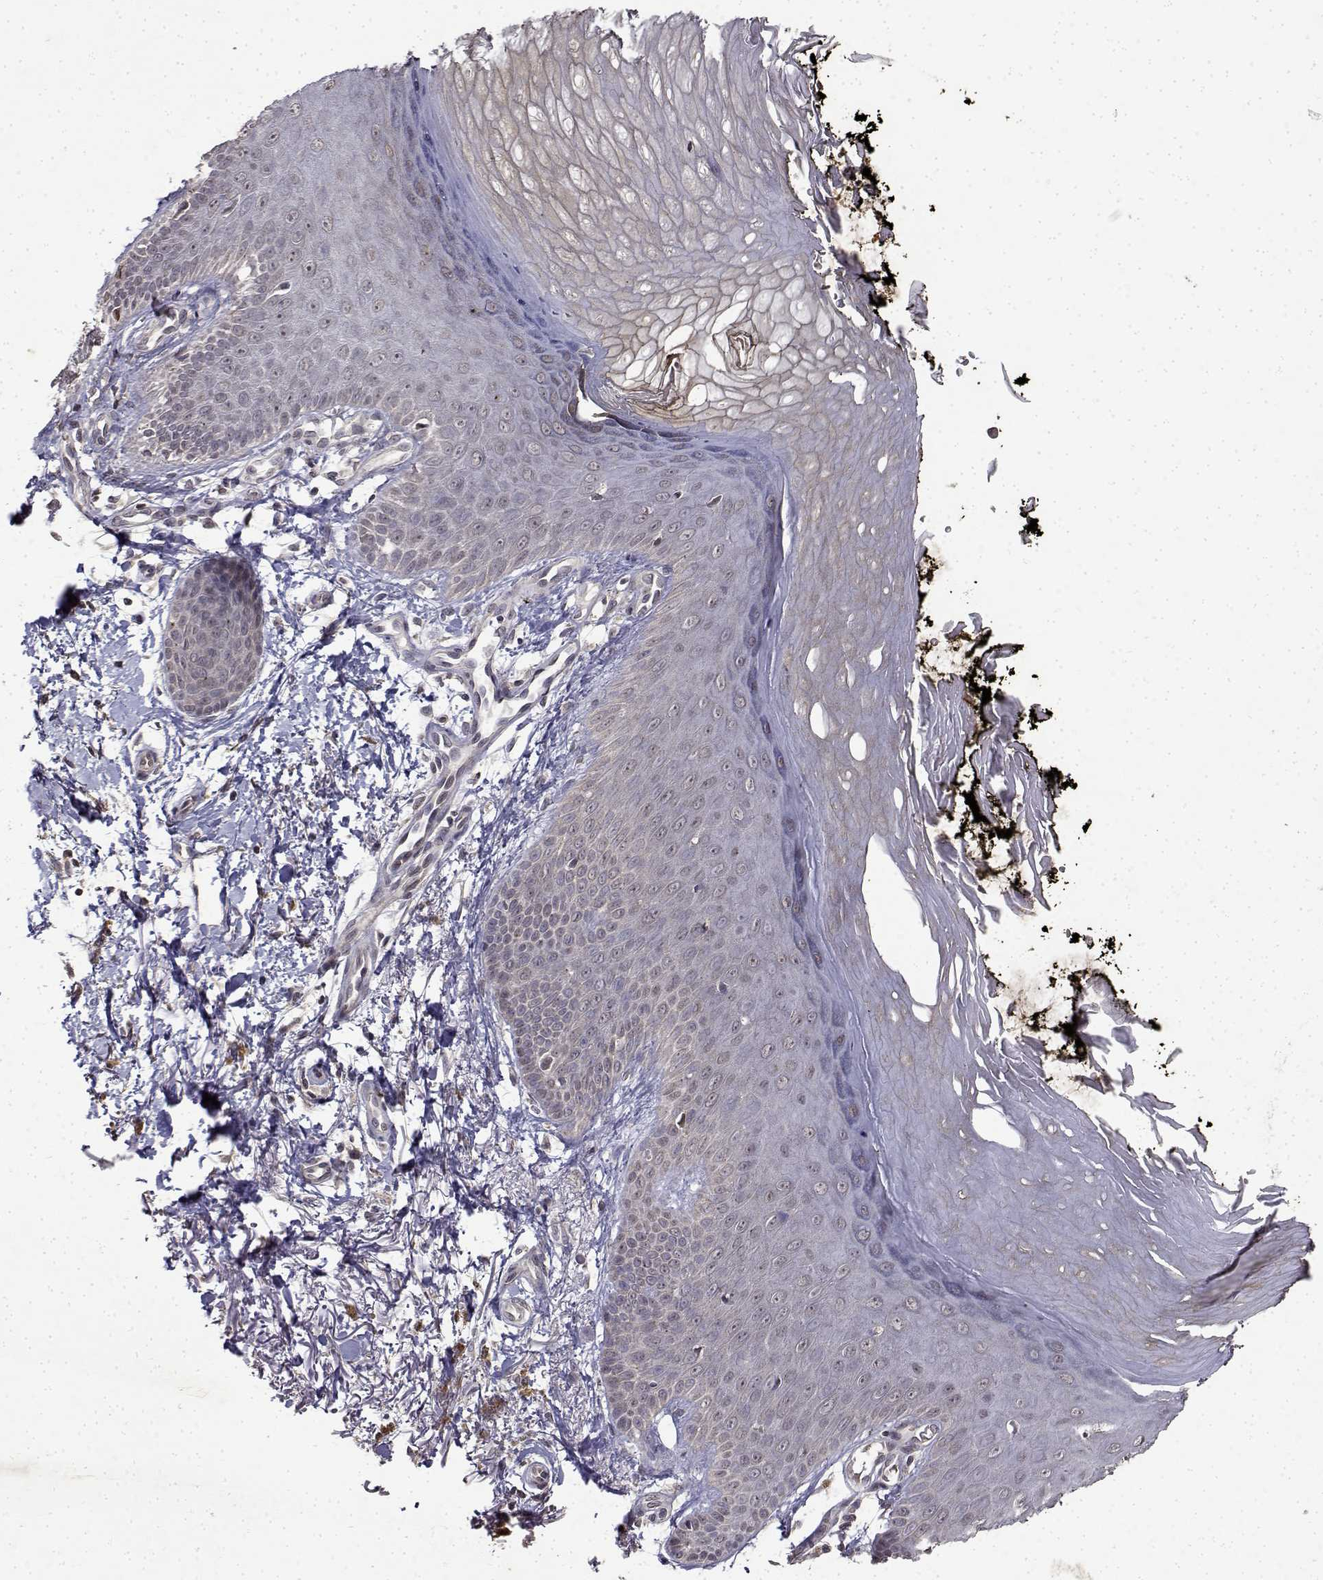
{"staining": {"intensity": "negative", "quantity": "none", "location": "none"}, "tissue": "melanoma", "cell_type": "Tumor cells", "image_type": "cancer", "snomed": [{"axis": "morphology", "description": "Malignant melanoma, NOS"}, {"axis": "topography", "description": "Skin"}], "caption": "High magnification brightfield microscopy of melanoma stained with DAB (3,3'-diaminobenzidine) (brown) and counterstained with hematoxylin (blue): tumor cells show no significant expression.", "gene": "BDNF", "patient": {"sex": "female", "age": 80}}